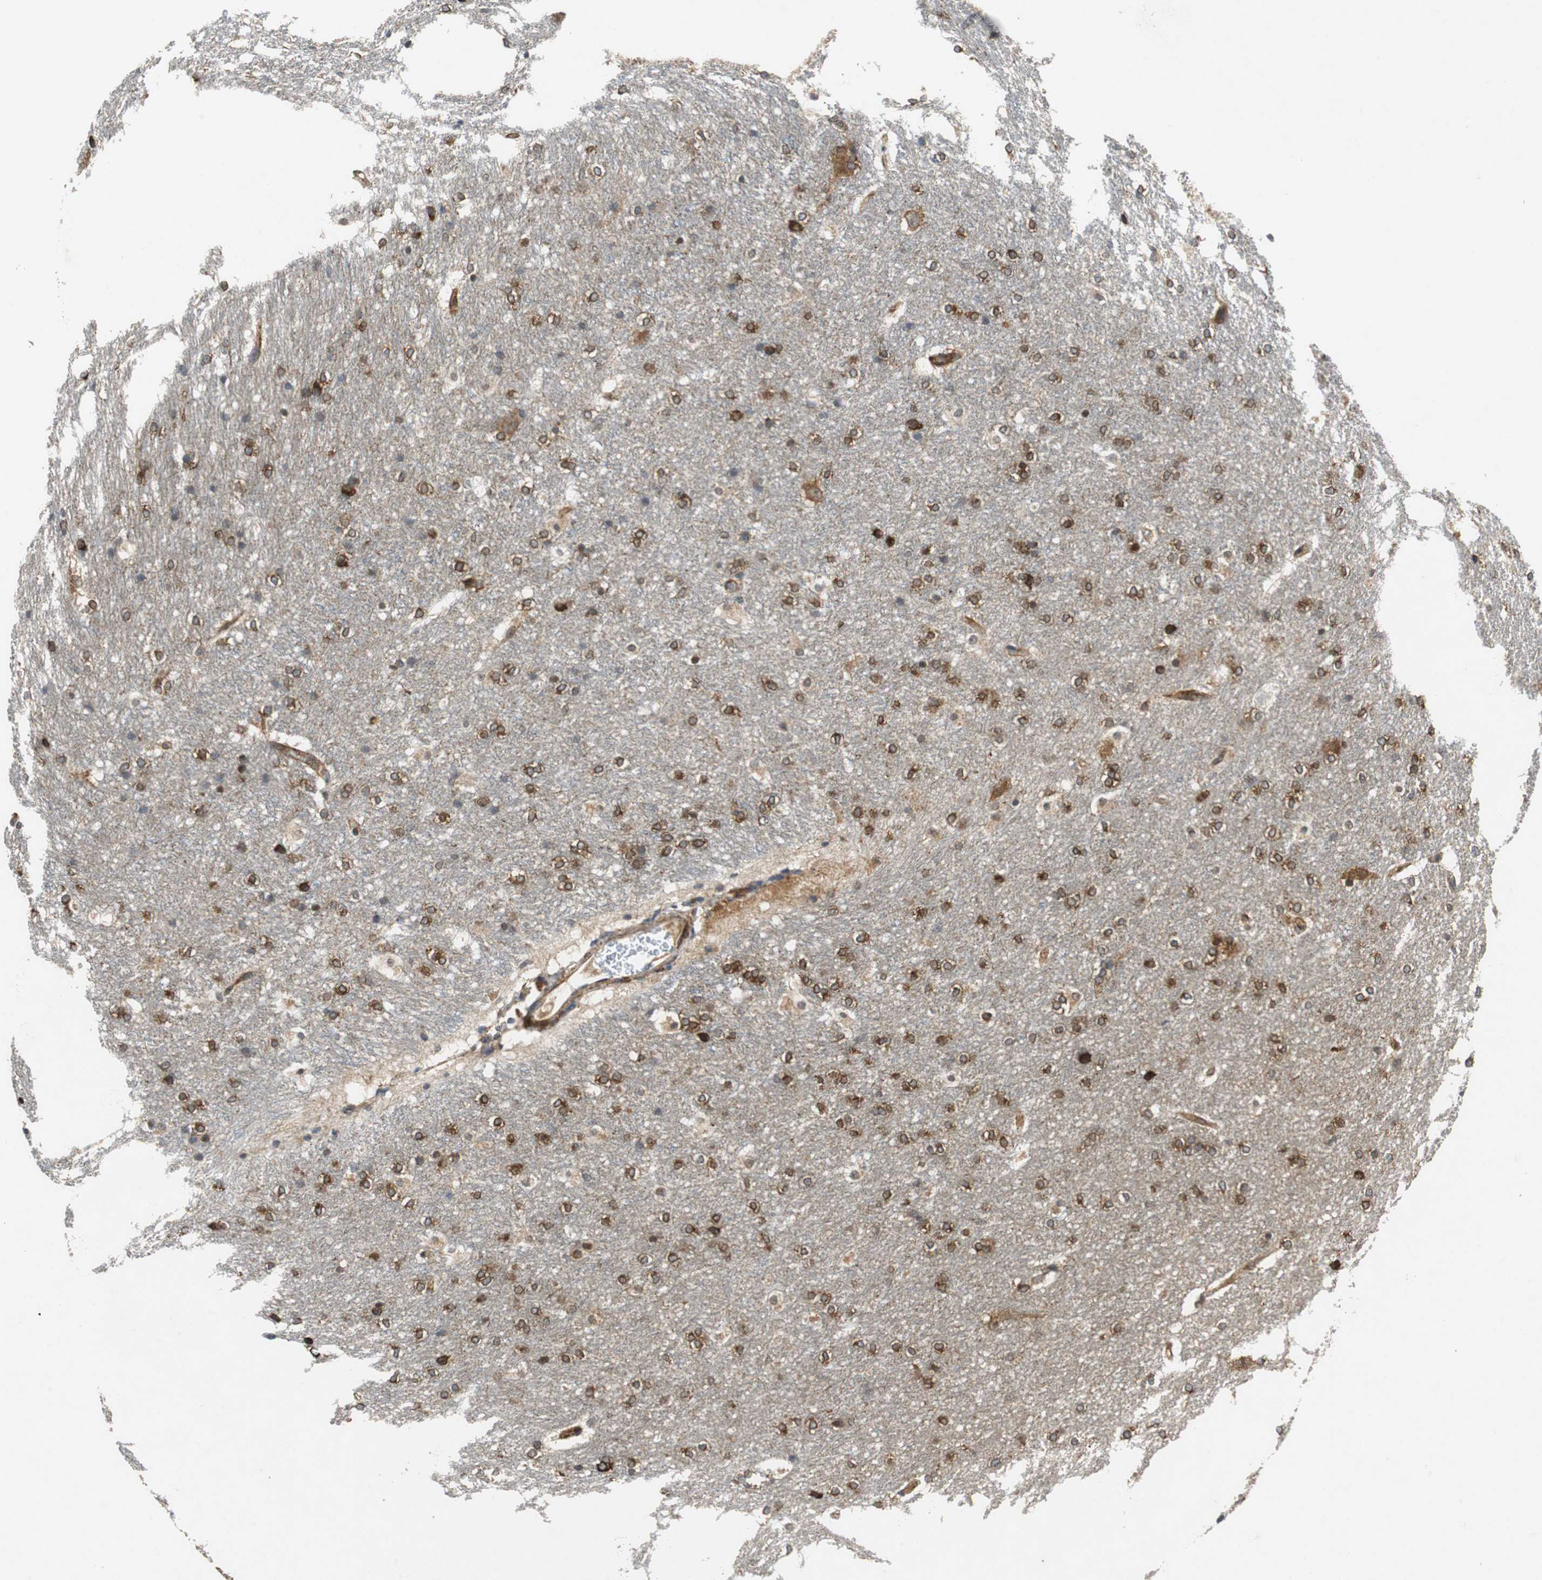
{"staining": {"intensity": "moderate", "quantity": ">75%", "location": "cytoplasmic/membranous"}, "tissue": "hippocampus", "cell_type": "Glial cells", "image_type": "normal", "snomed": [{"axis": "morphology", "description": "Normal tissue, NOS"}, {"axis": "topography", "description": "Hippocampus"}], "caption": "A micrograph of hippocampus stained for a protein displays moderate cytoplasmic/membranous brown staining in glial cells.", "gene": "ISCU", "patient": {"sex": "female", "age": 19}}